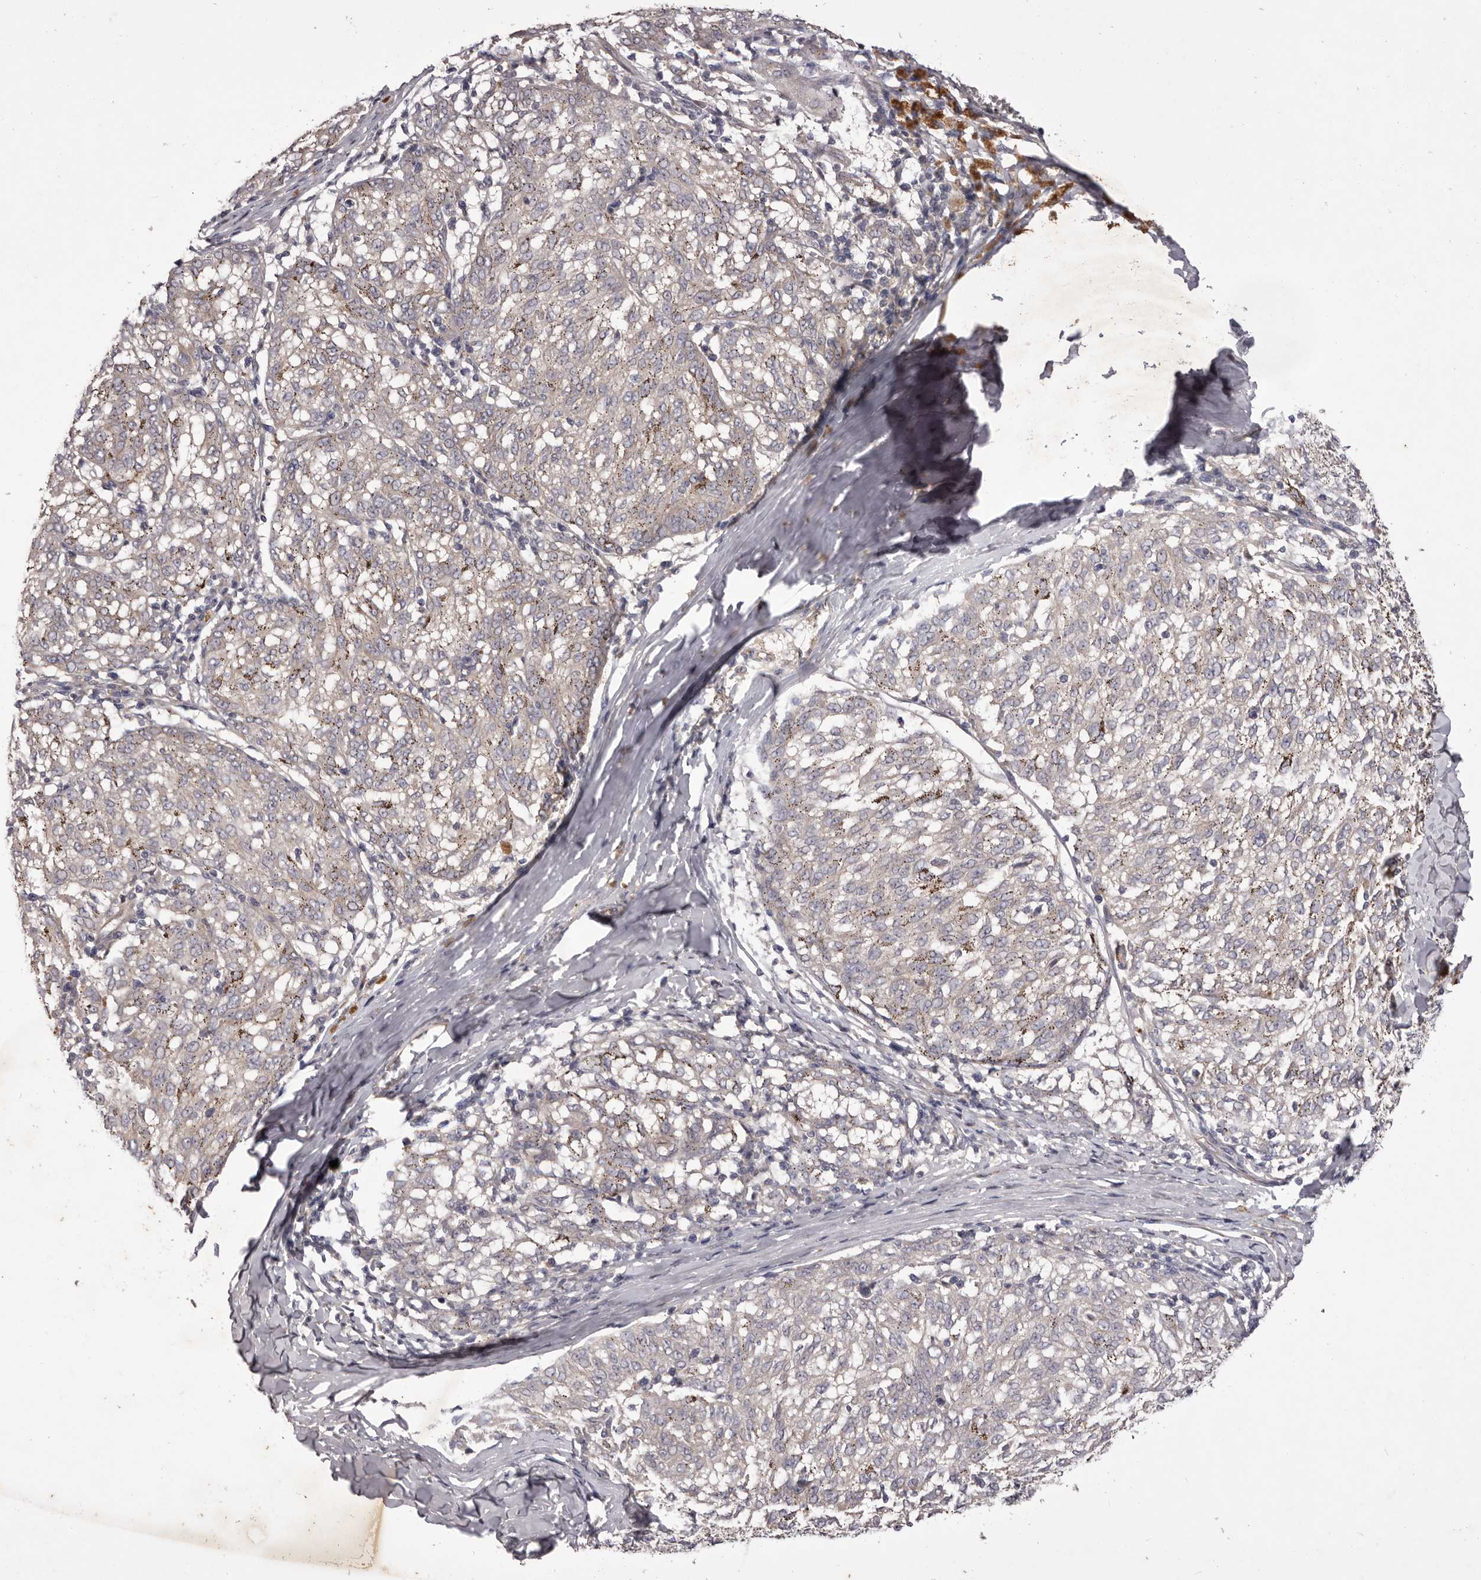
{"staining": {"intensity": "negative", "quantity": "none", "location": "none"}, "tissue": "melanoma", "cell_type": "Tumor cells", "image_type": "cancer", "snomed": [{"axis": "morphology", "description": "Malignant melanoma, NOS"}, {"axis": "topography", "description": "Skin"}], "caption": "This image is of melanoma stained with immunohistochemistry to label a protein in brown with the nuclei are counter-stained blue. There is no staining in tumor cells.", "gene": "PNRC1", "patient": {"sex": "female", "age": 72}}